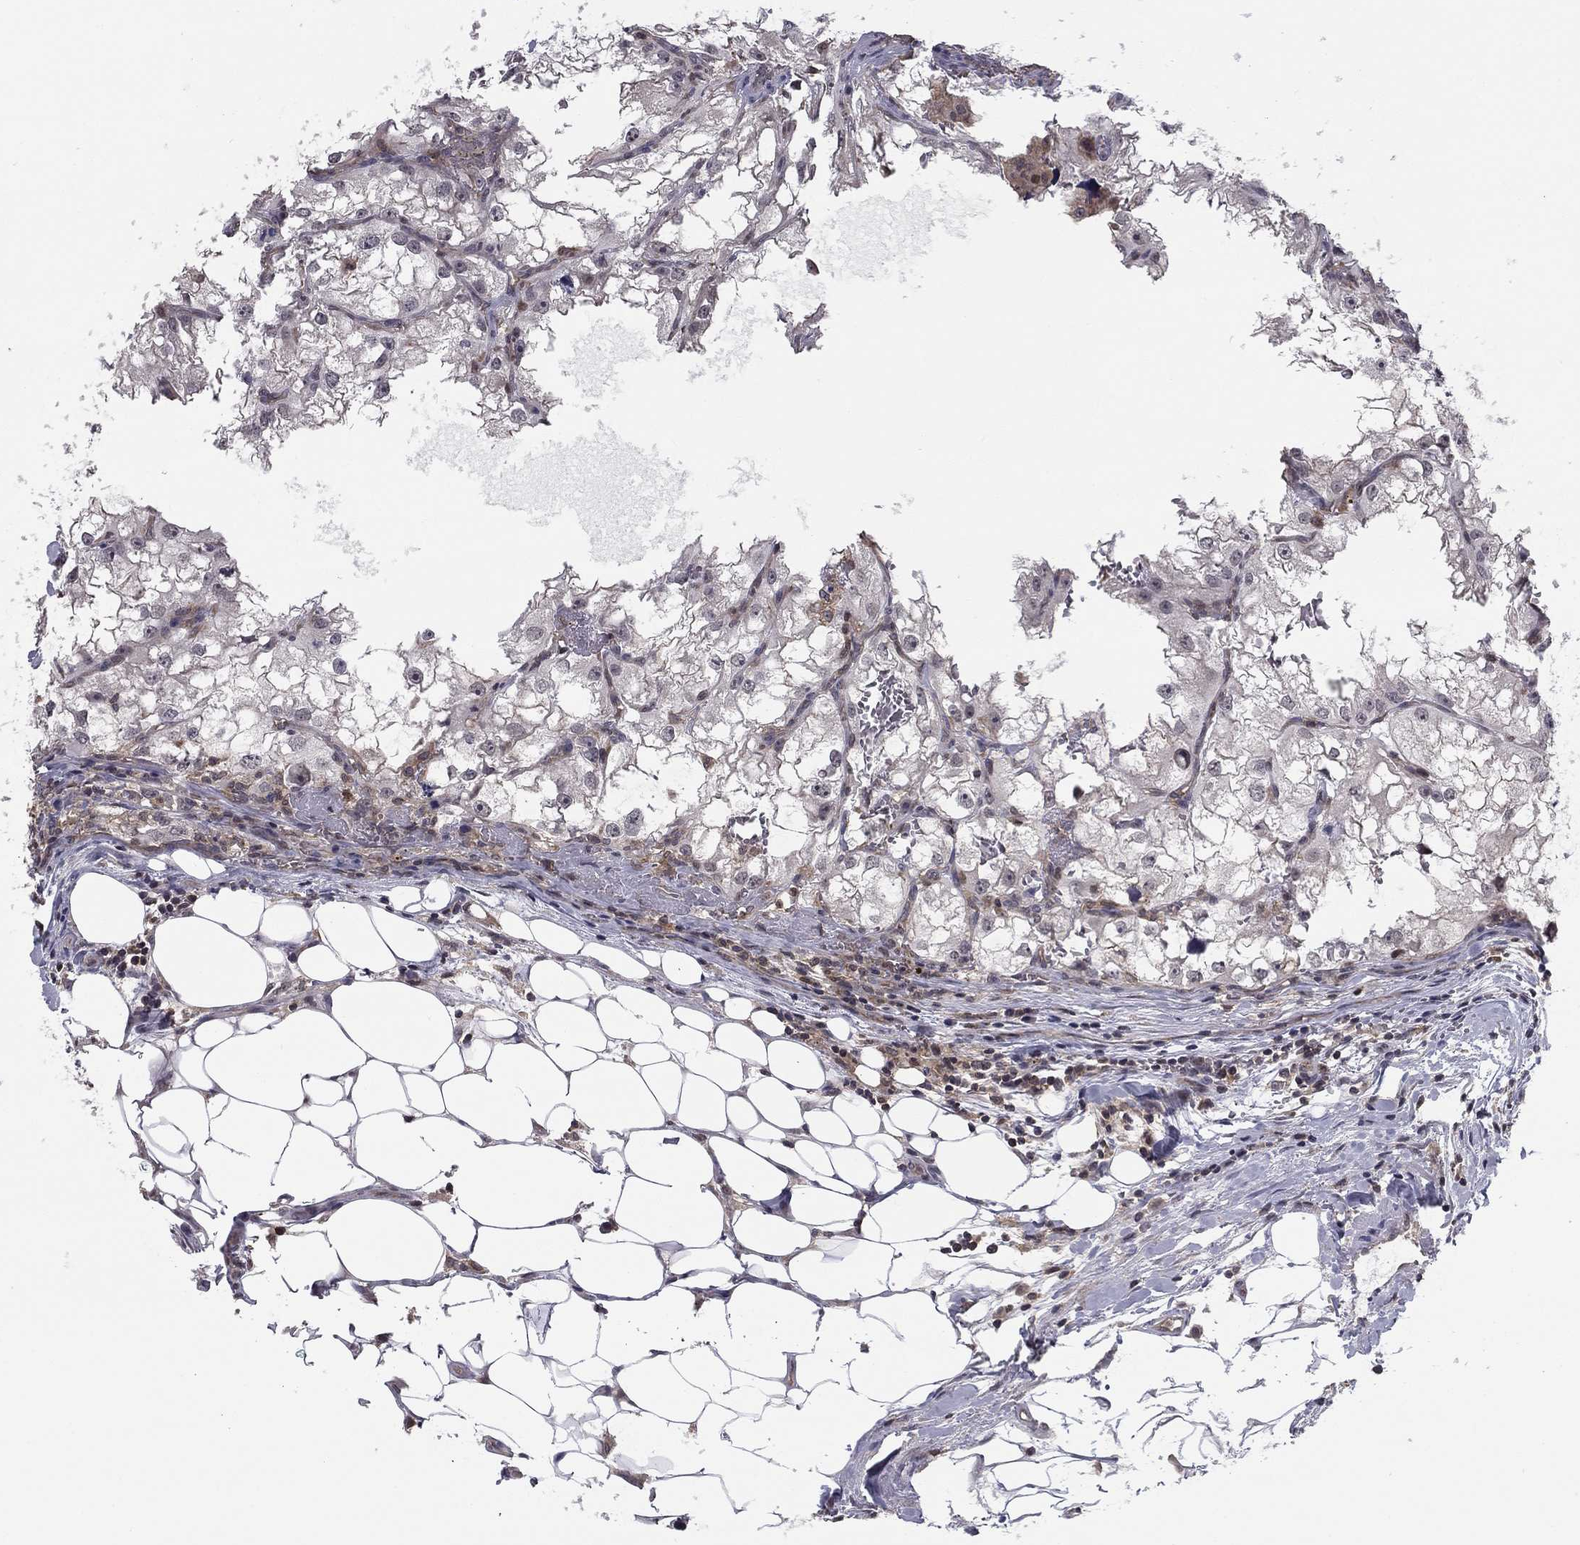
{"staining": {"intensity": "negative", "quantity": "none", "location": "none"}, "tissue": "renal cancer", "cell_type": "Tumor cells", "image_type": "cancer", "snomed": [{"axis": "morphology", "description": "Adenocarcinoma, NOS"}, {"axis": "topography", "description": "Kidney"}], "caption": "An image of renal cancer stained for a protein demonstrates no brown staining in tumor cells. (DAB IHC, high magnification).", "gene": "PLCB2", "patient": {"sex": "male", "age": 59}}